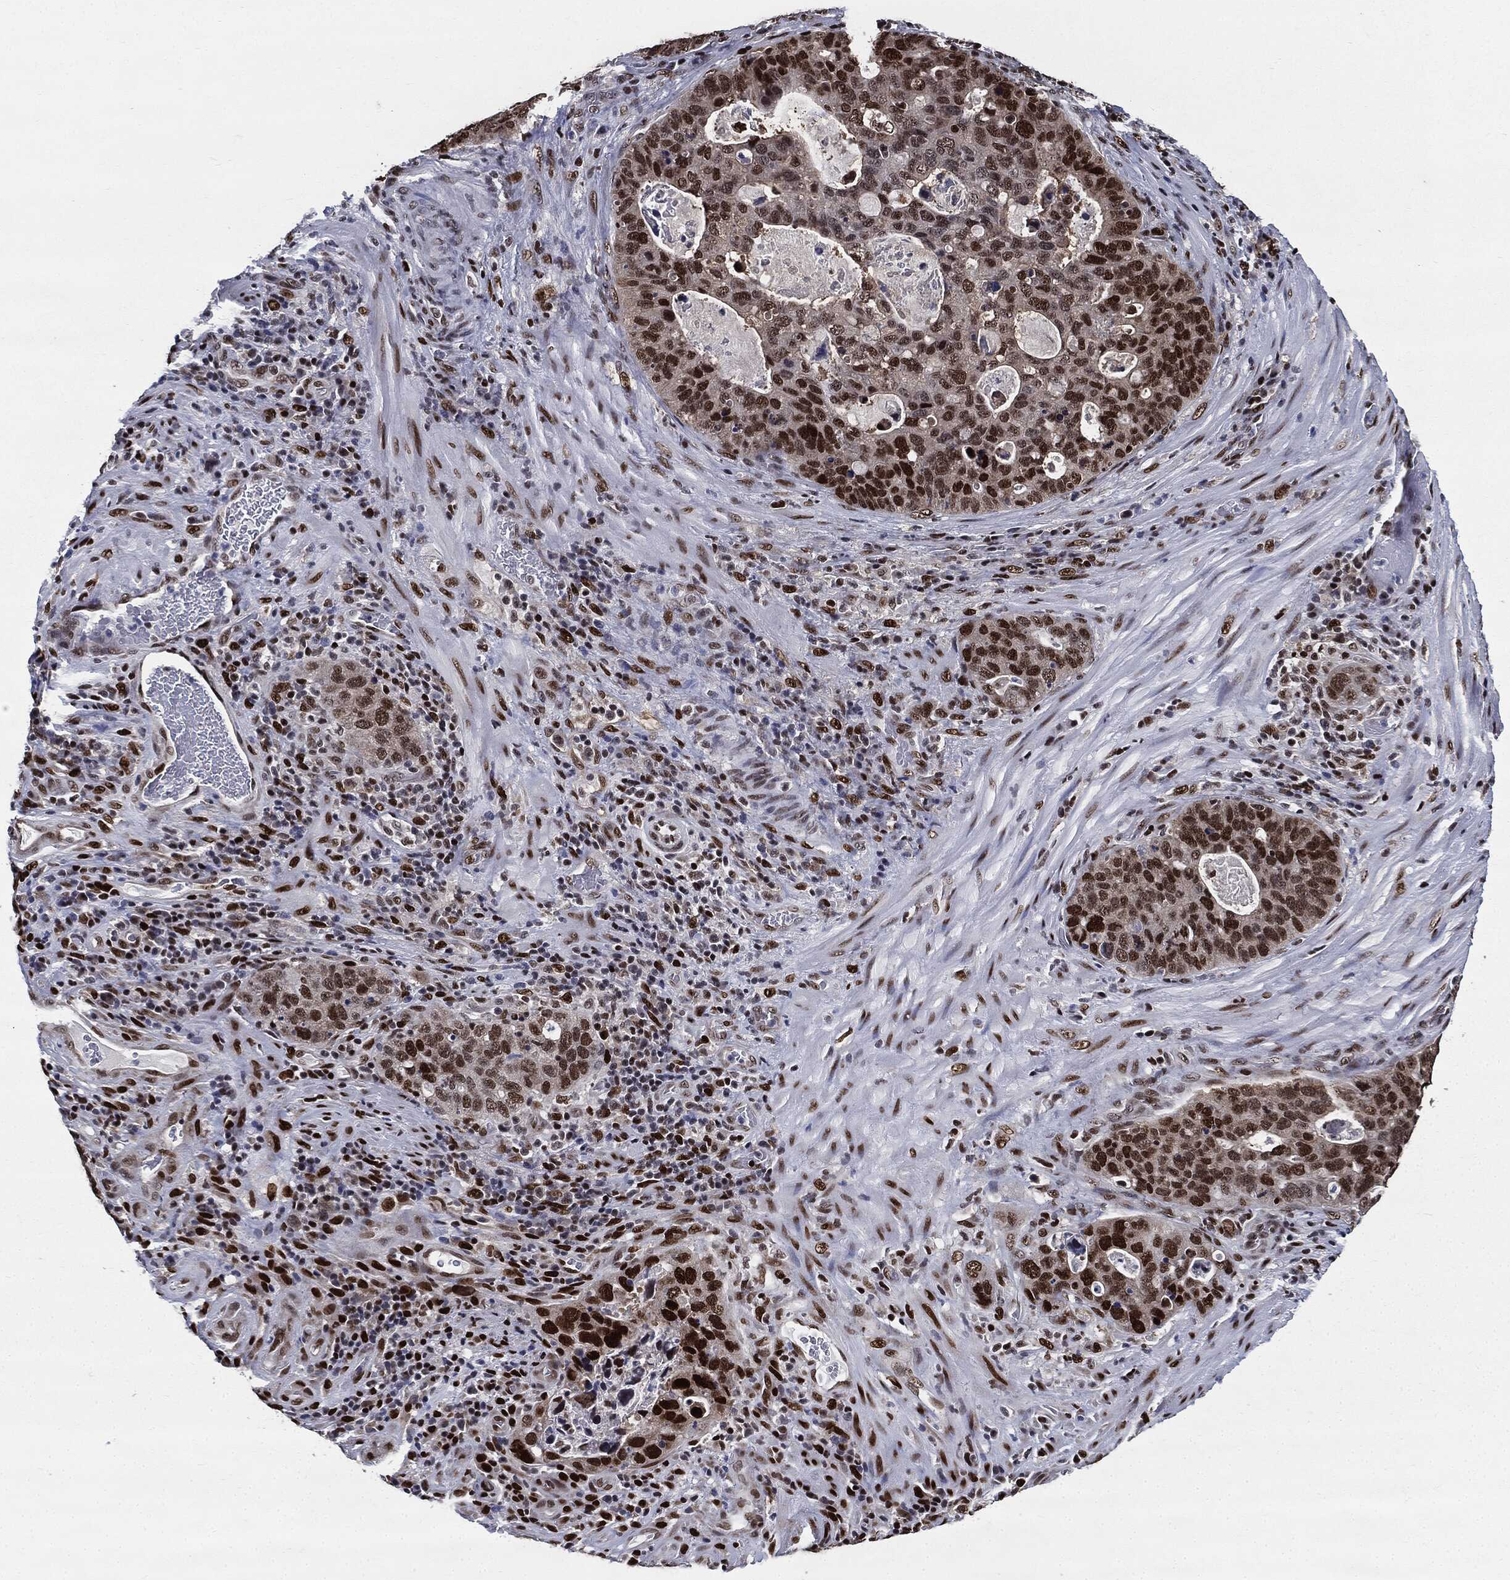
{"staining": {"intensity": "strong", "quantity": ">75%", "location": "nuclear"}, "tissue": "stomach cancer", "cell_type": "Tumor cells", "image_type": "cancer", "snomed": [{"axis": "morphology", "description": "Adenocarcinoma, NOS"}, {"axis": "topography", "description": "Stomach"}], "caption": "The immunohistochemical stain highlights strong nuclear positivity in tumor cells of stomach cancer tissue. (DAB (3,3'-diaminobenzidine) IHC with brightfield microscopy, high magnification).", "gene": "JUN", "patient": {"sex": "male", "age": 54}}